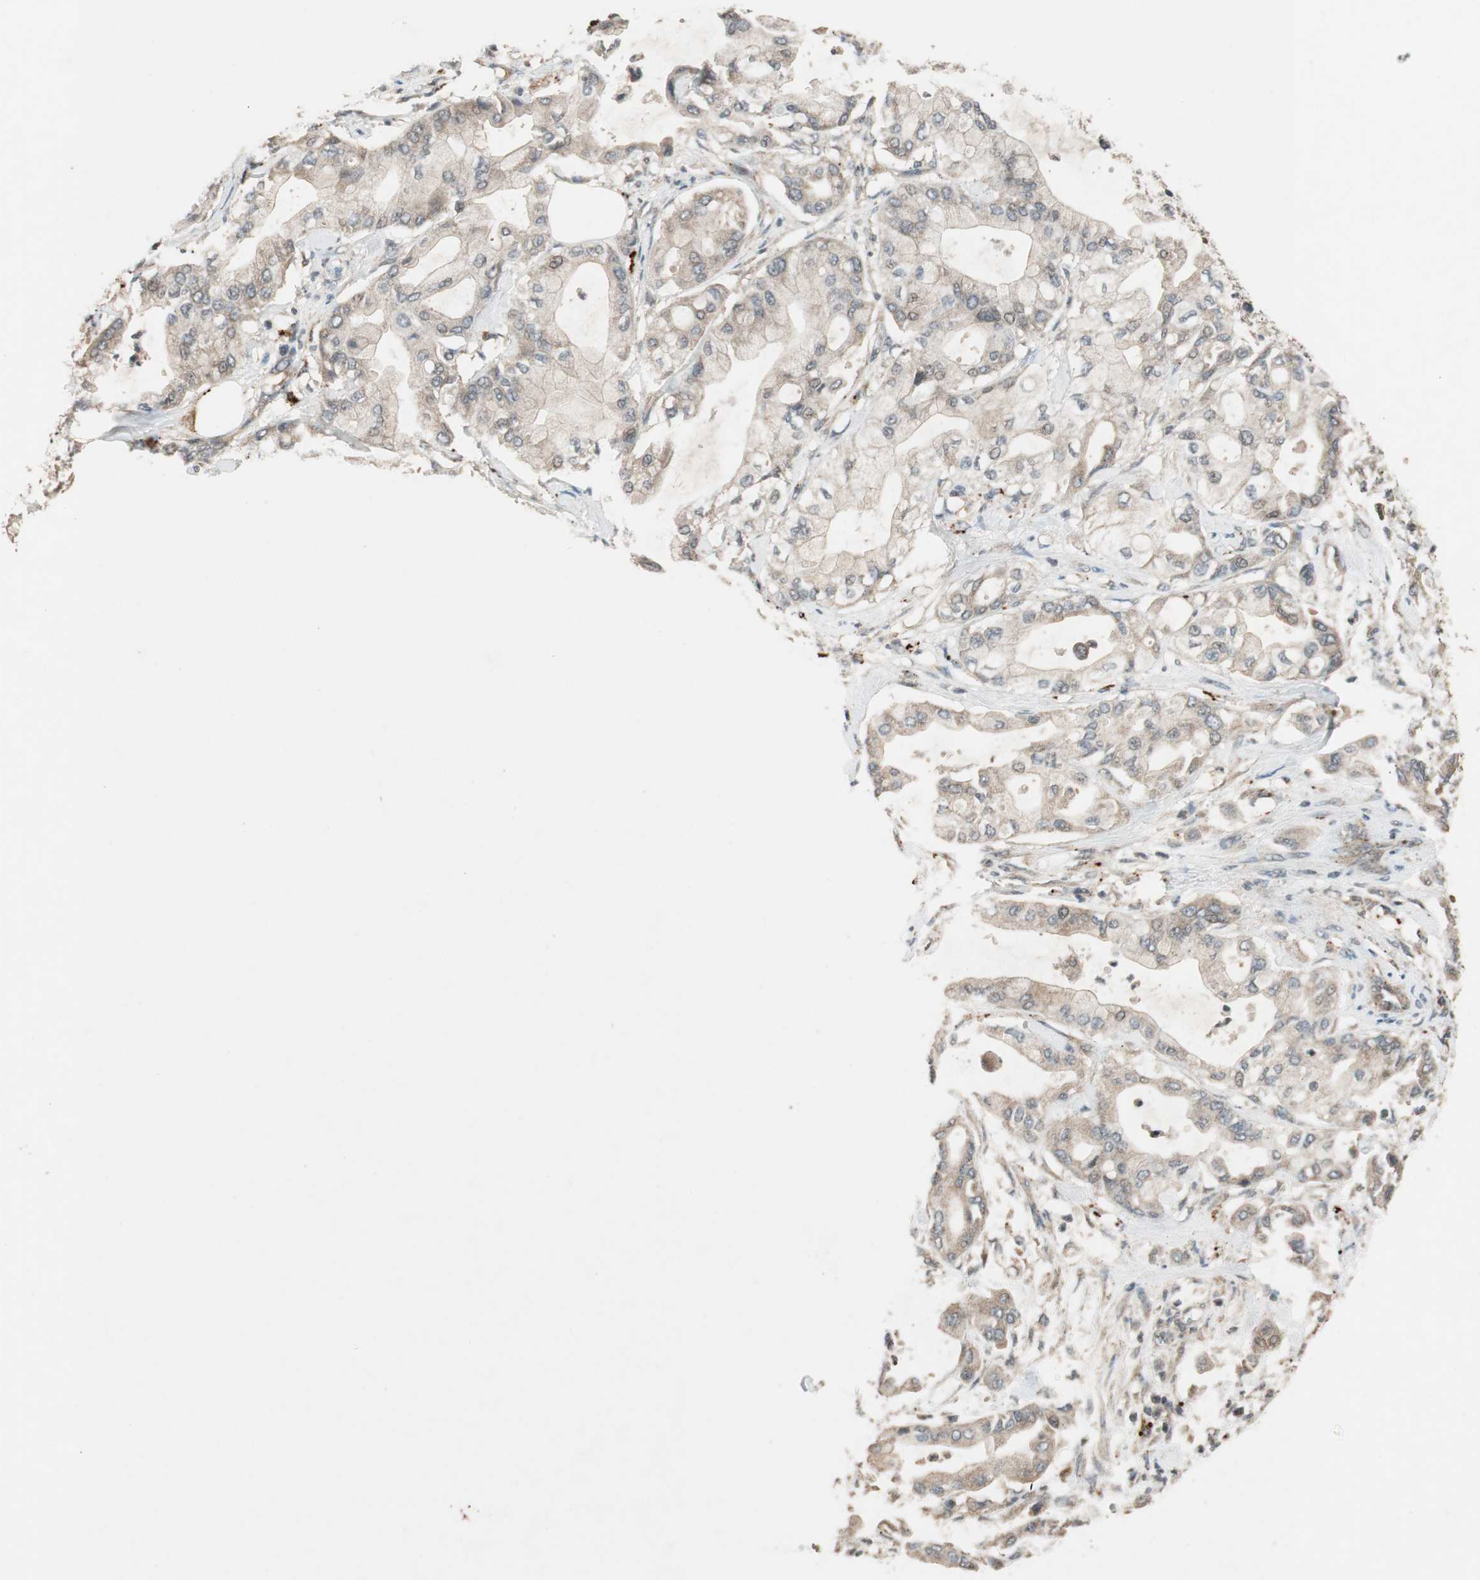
{"staining": {"intensity": "weak", "quantity": ">75%", "location": "cytoplasmic/membranous"}, "tissue": "pancreatic cancer", "cell_type": "Tumor cells", "image_type": "cancer", "snomed": [{"axis": "morphology", "description": "Adenocarcinoma, NOS"}, {"axis": "morphology", "description": "Adenocarcinoma, metastatic, NOS"}, {"axis": "topography", "description": "Lymph node"}, {"axis": "topography", "description": "Pancreas"}, {"axis": "topography", "description": "Duodenum"}], "caption": "There is low levels of weak cytoplasmic/membranous staining in tumor cells of pancreatic cancer (metastatic adenocarcinoma), as demonstrated by immunohistochemical staining (brown color).", "gene": "GLB1", "patient": {"sex": "female", "age": 64}}